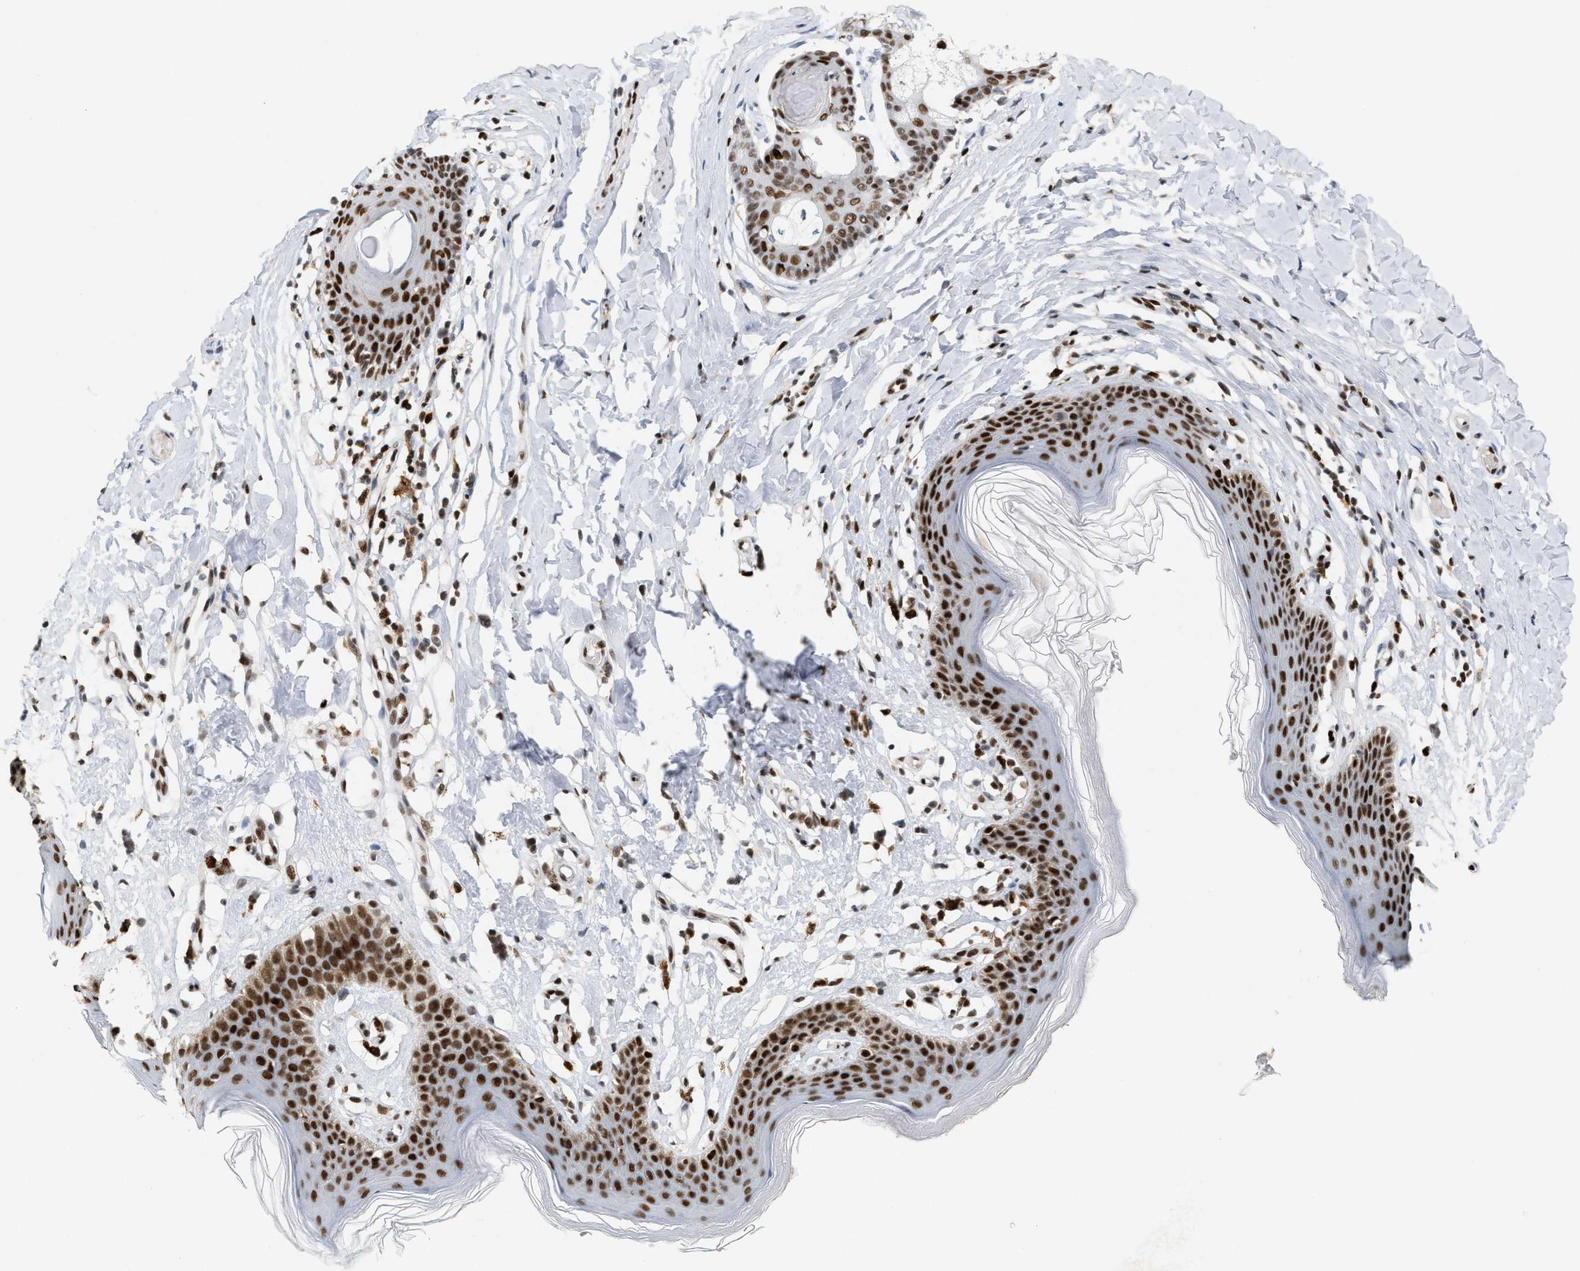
{"staining": {"intensity": "strong", "quantity": ">75%", "location": "nuclear"}, "tissue": "skin", "cell_type": "Epidermal cells", "image_type": "normal", "snomed": [{"axis": "morphology", "description": "Normal tissue, NOS"}, {"axis": "topography", "description": "Vulva"}], "caption": "A photomicrograph of human skin stained for a protein demonstrates strong nuclear brown staining in epidermal cells.", "gene": "C17orf49", "patient": {"sex": "female", "age": 66}}